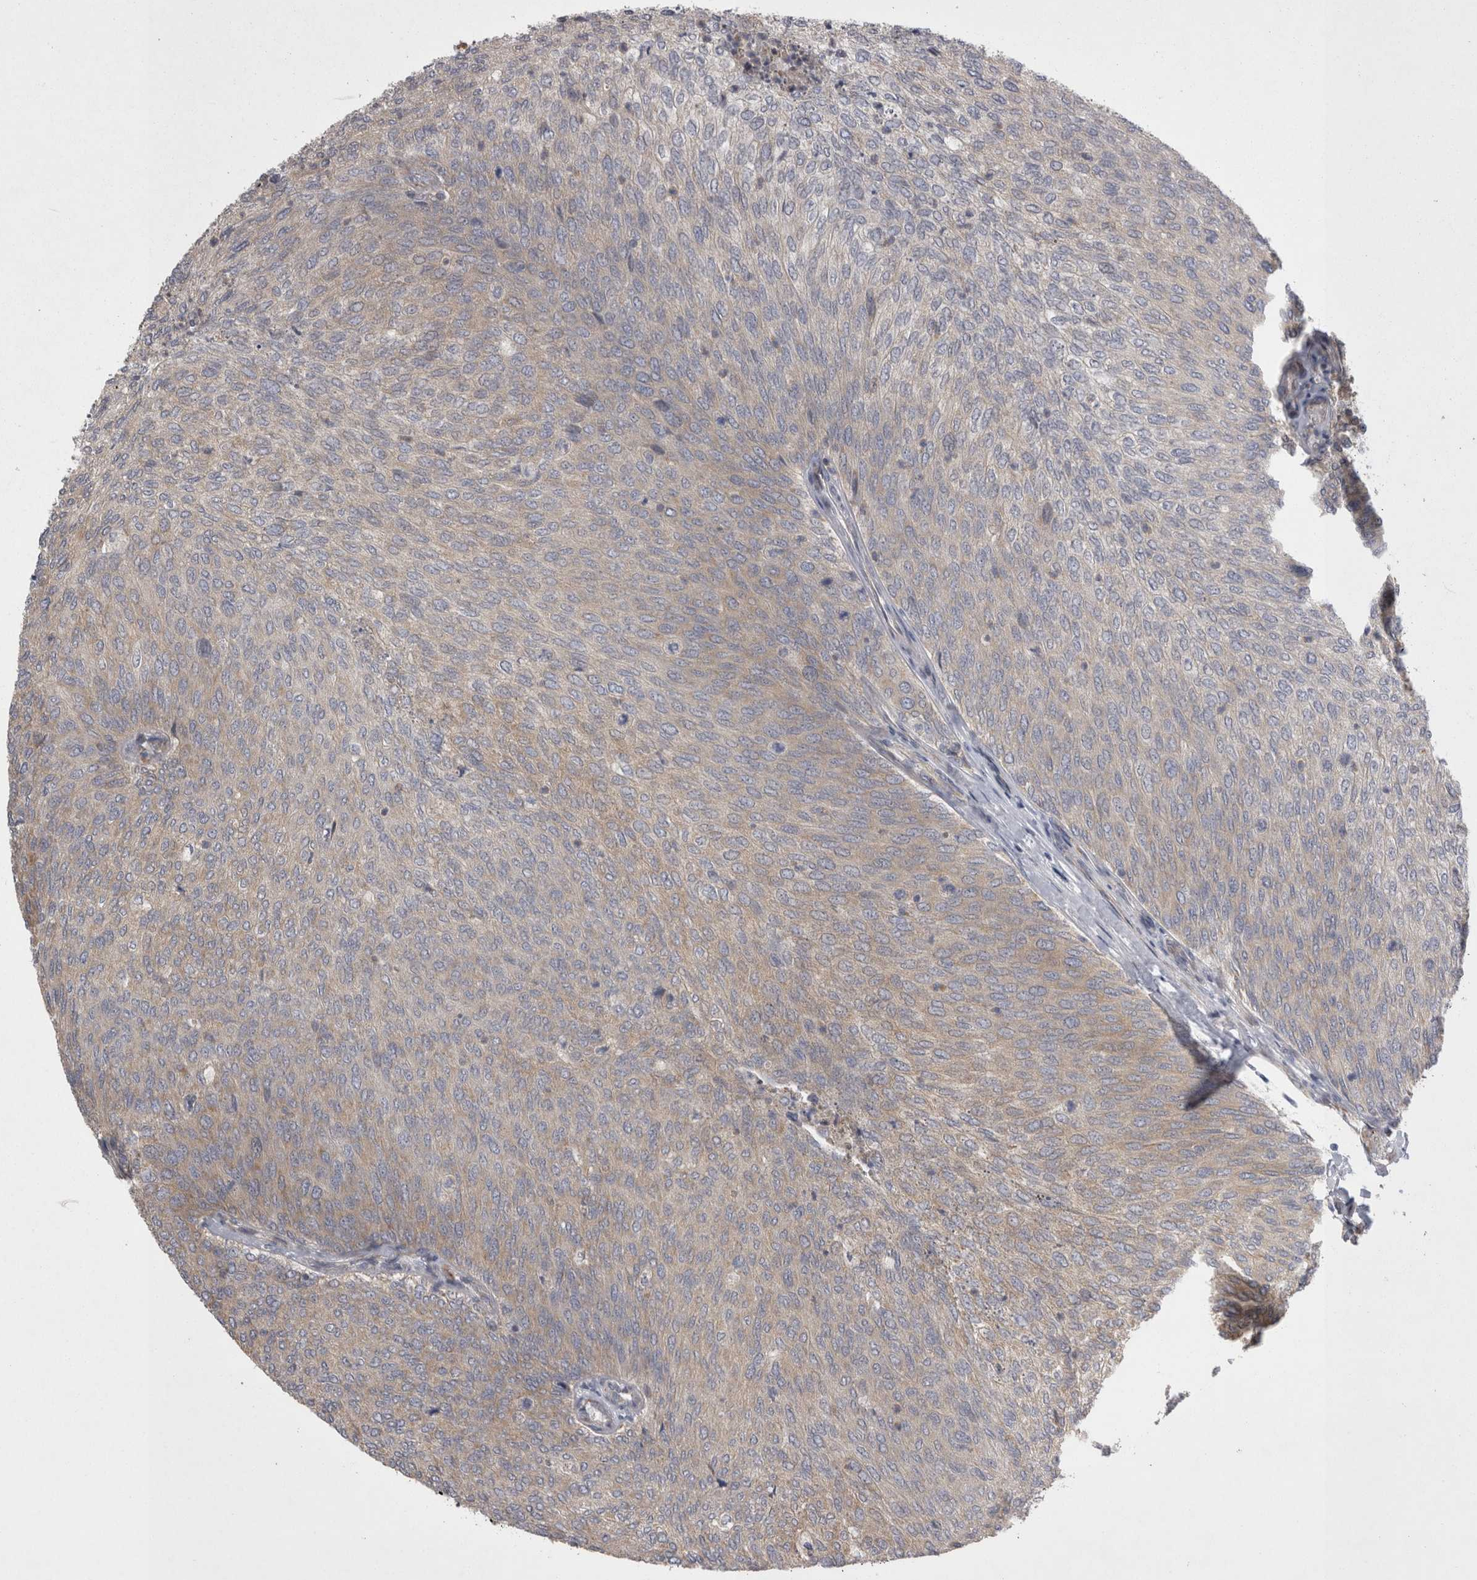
{"staining": {"intensity": "weak", "quantity": "25%-75%", "location": "cytoplasmic/membranous"}, "tissue": "urothelial cancer", "cell_type": "Tumor cells", "image_type": "cancer", "snomed": [{"axis": "morphology", "description": "Urothelial carcinoma, Low grade"}, {"axis": "topography", "description": "Urinary bladder"}], "caption": "A high-resolution image shows immunohistochemistry (IHC) staining of urothelial cancer, which displays weak cytoplasmic/membranous positivity in approximately 25%-75% of tumor cells.", "gene": "TSPOAP1", "patient": {"sex": "female", "age": 79}}